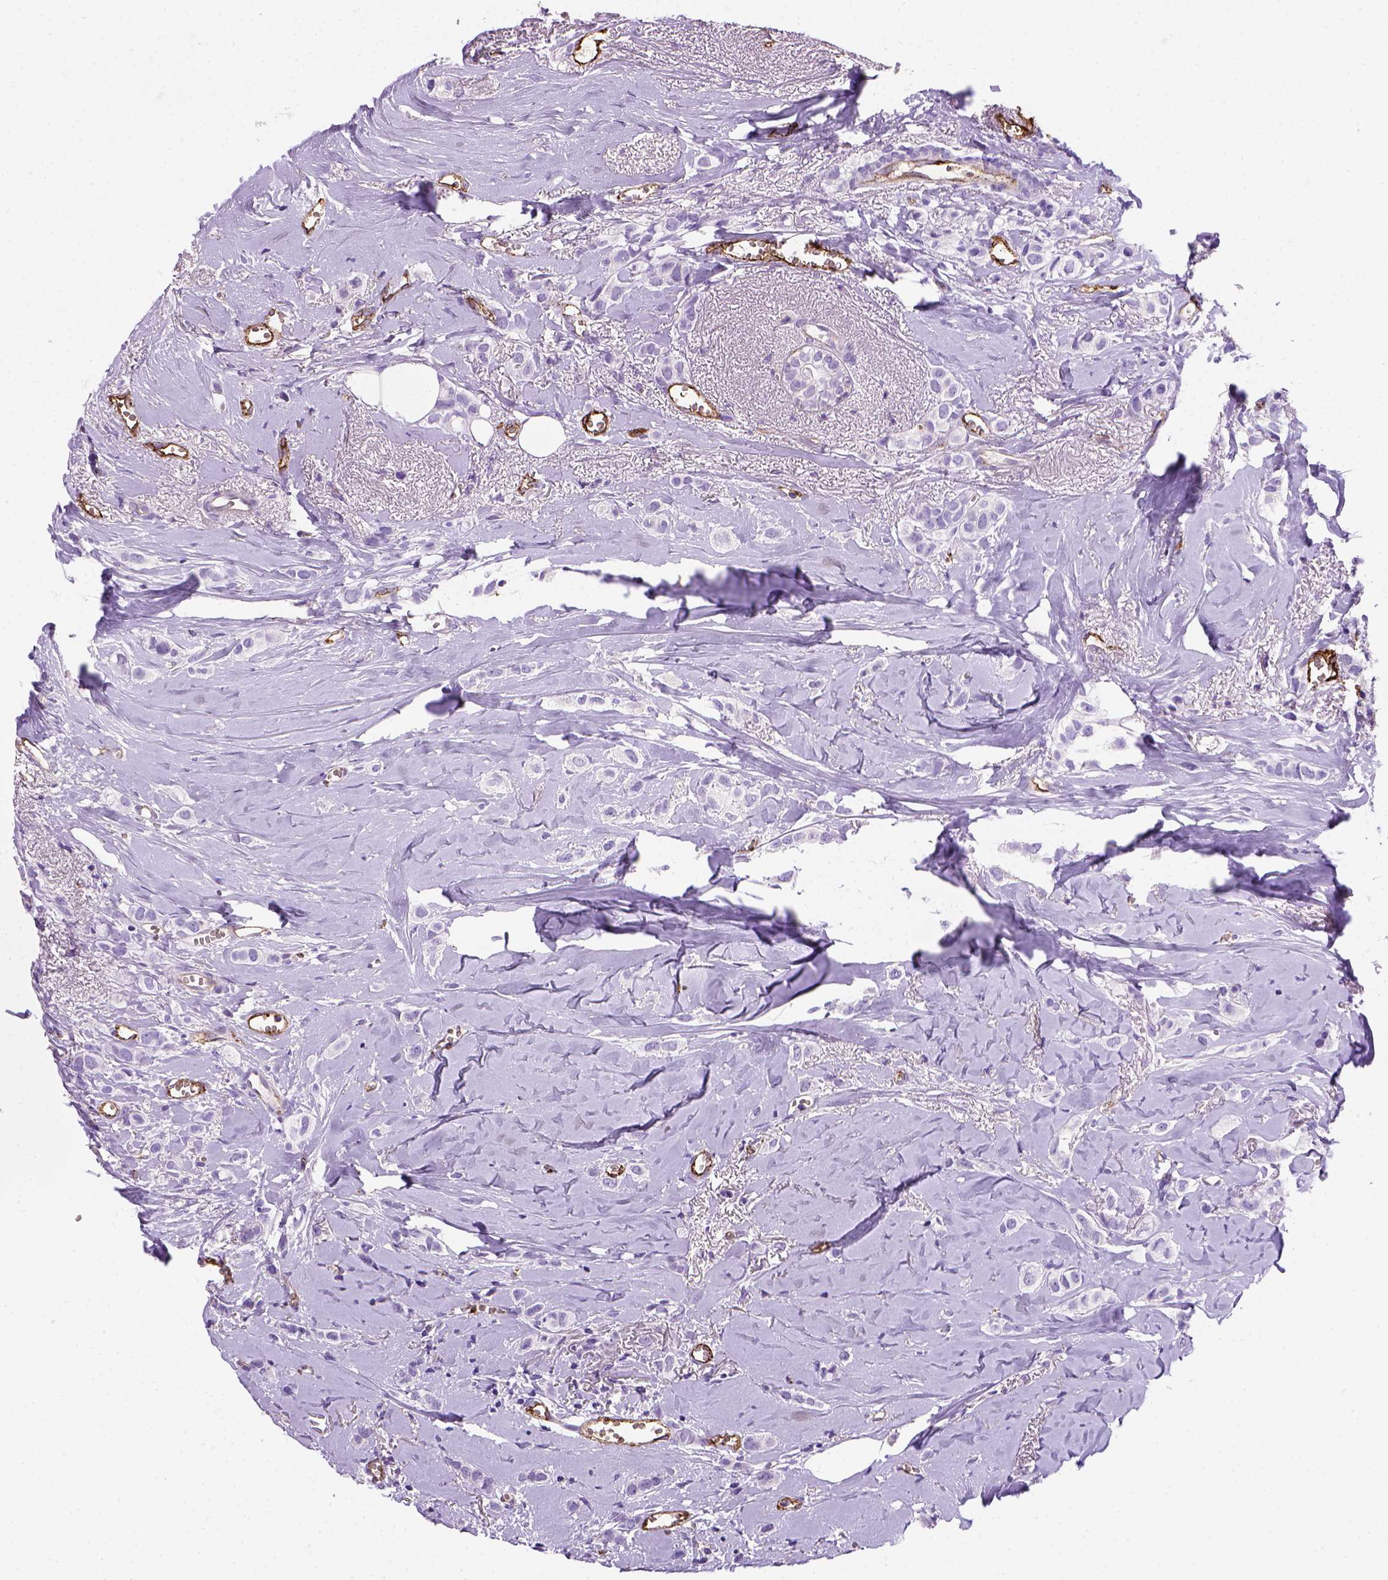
{"staining": {"intensity": "negative", "quantity": "none", "location": "none"}, "tissue": "breast cancer", "cell_type": "Tumor cells", "image_type": "cancer", "snomed": [{"axis": "morphology", "description": "Duct carcinoma"}, {"axis": "topography", "description": "Breast"}], "caption": "Image shows no significant protein expression in tumor cells of breast cancer (intraductal carcinoma).", "gene": "VWF", "patient": {"sex": "female", "age": 85}}